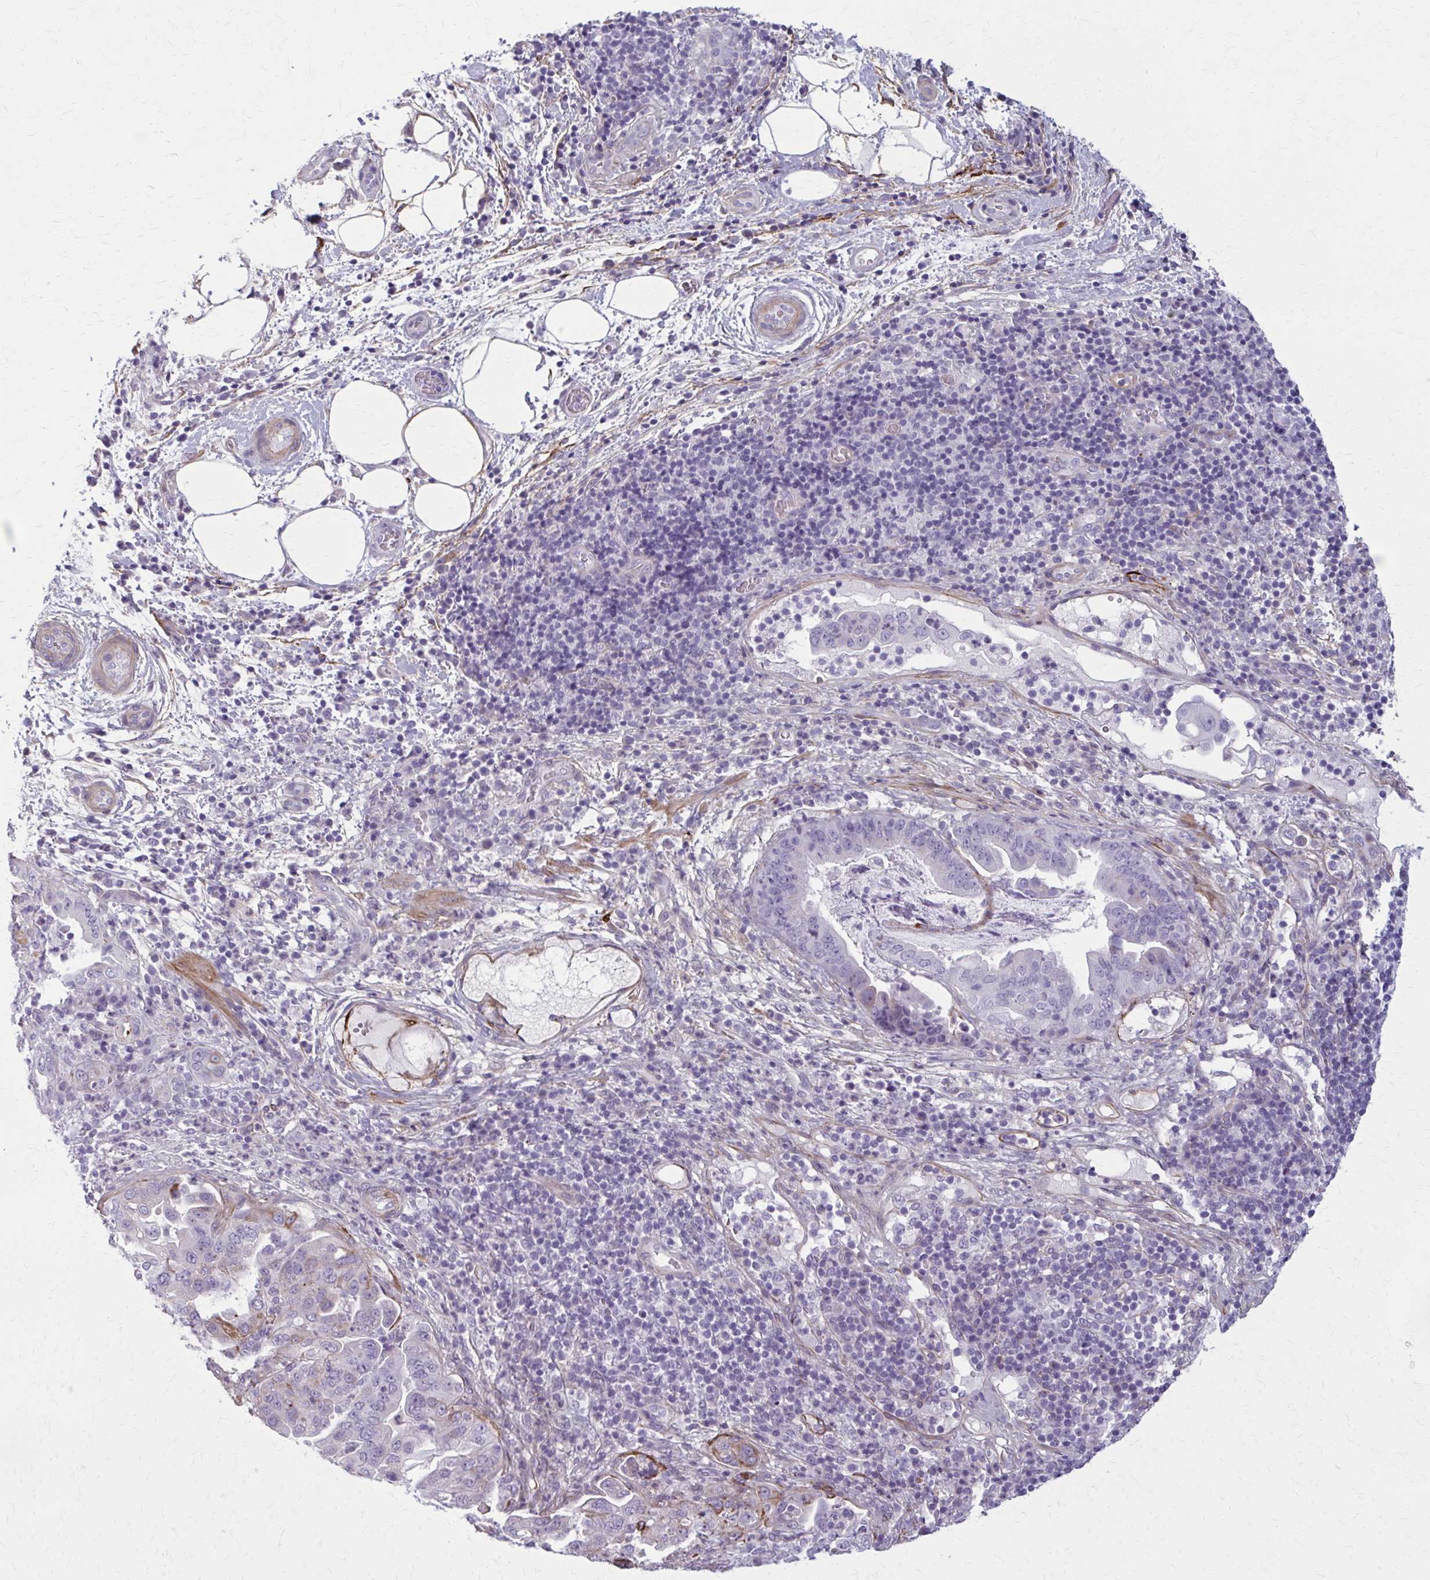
{"staining": {"intensity": "negative", "quantity": "none", "location": "none"}, "tissue": "pancreatic cancer", "cell_type": "Tumor cells", "image_type": "cancer", "snomed": [{"axis": "morphology", "description": "Normal tissue, NOS"}, {"axis": "morphology", "description": "Adenocarcinoma, NOS"}, {"axis": "topography", "description": "Lymph node"}, {"axis": "topography", "description": "Pancreas"}], "caption": "The image shows no staining of tumor cells in pancreatic adenocarcinoma. (DAB (3,3'-diaminobenzidine) immunohistochemistry (IHC) with hematoxylin counter stain).", "gene": "AKAP12", "patient": {"sex": "female", "age": 67}}